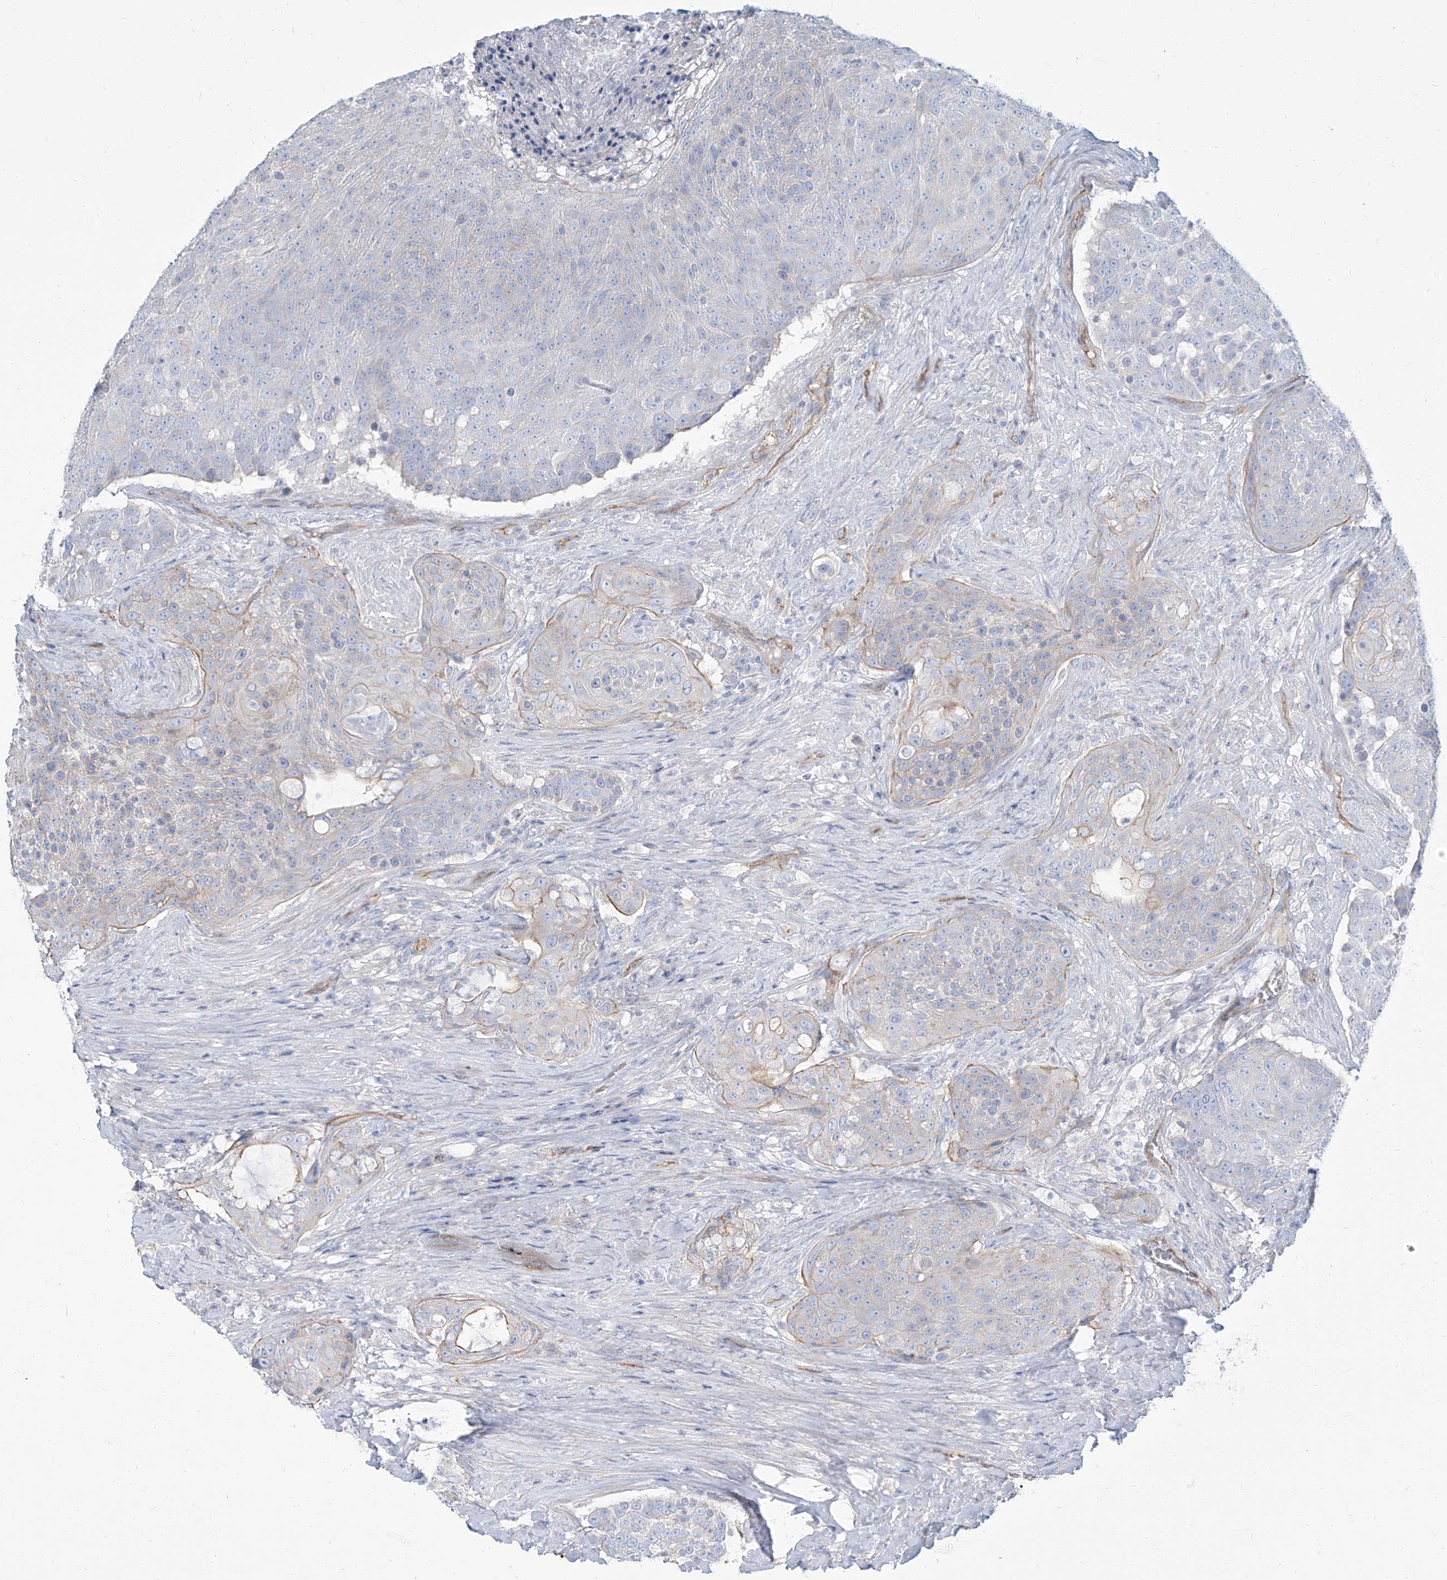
{"staining": {"intensity": "negative", "quantity": "none", "location": "none"}, "tissue": "urothelial cancer", "cell_type": "Tumor cells", "image_type": "cancer", "snomed": [{"axis": "morphology", "description": "Urothelial carcinoma, High grade"}, {"axis": "topography", "description": "Urinary bladder"}], "caption": "A high-resolution photomicrograph shows immunohistochemistry (IHC) staining of urothelial carcinoma (high-grade), which exhibits no significant positivity in tumor cells.", "gene": "TXLNB", "patient": {"sex": "female", "age": 63}}